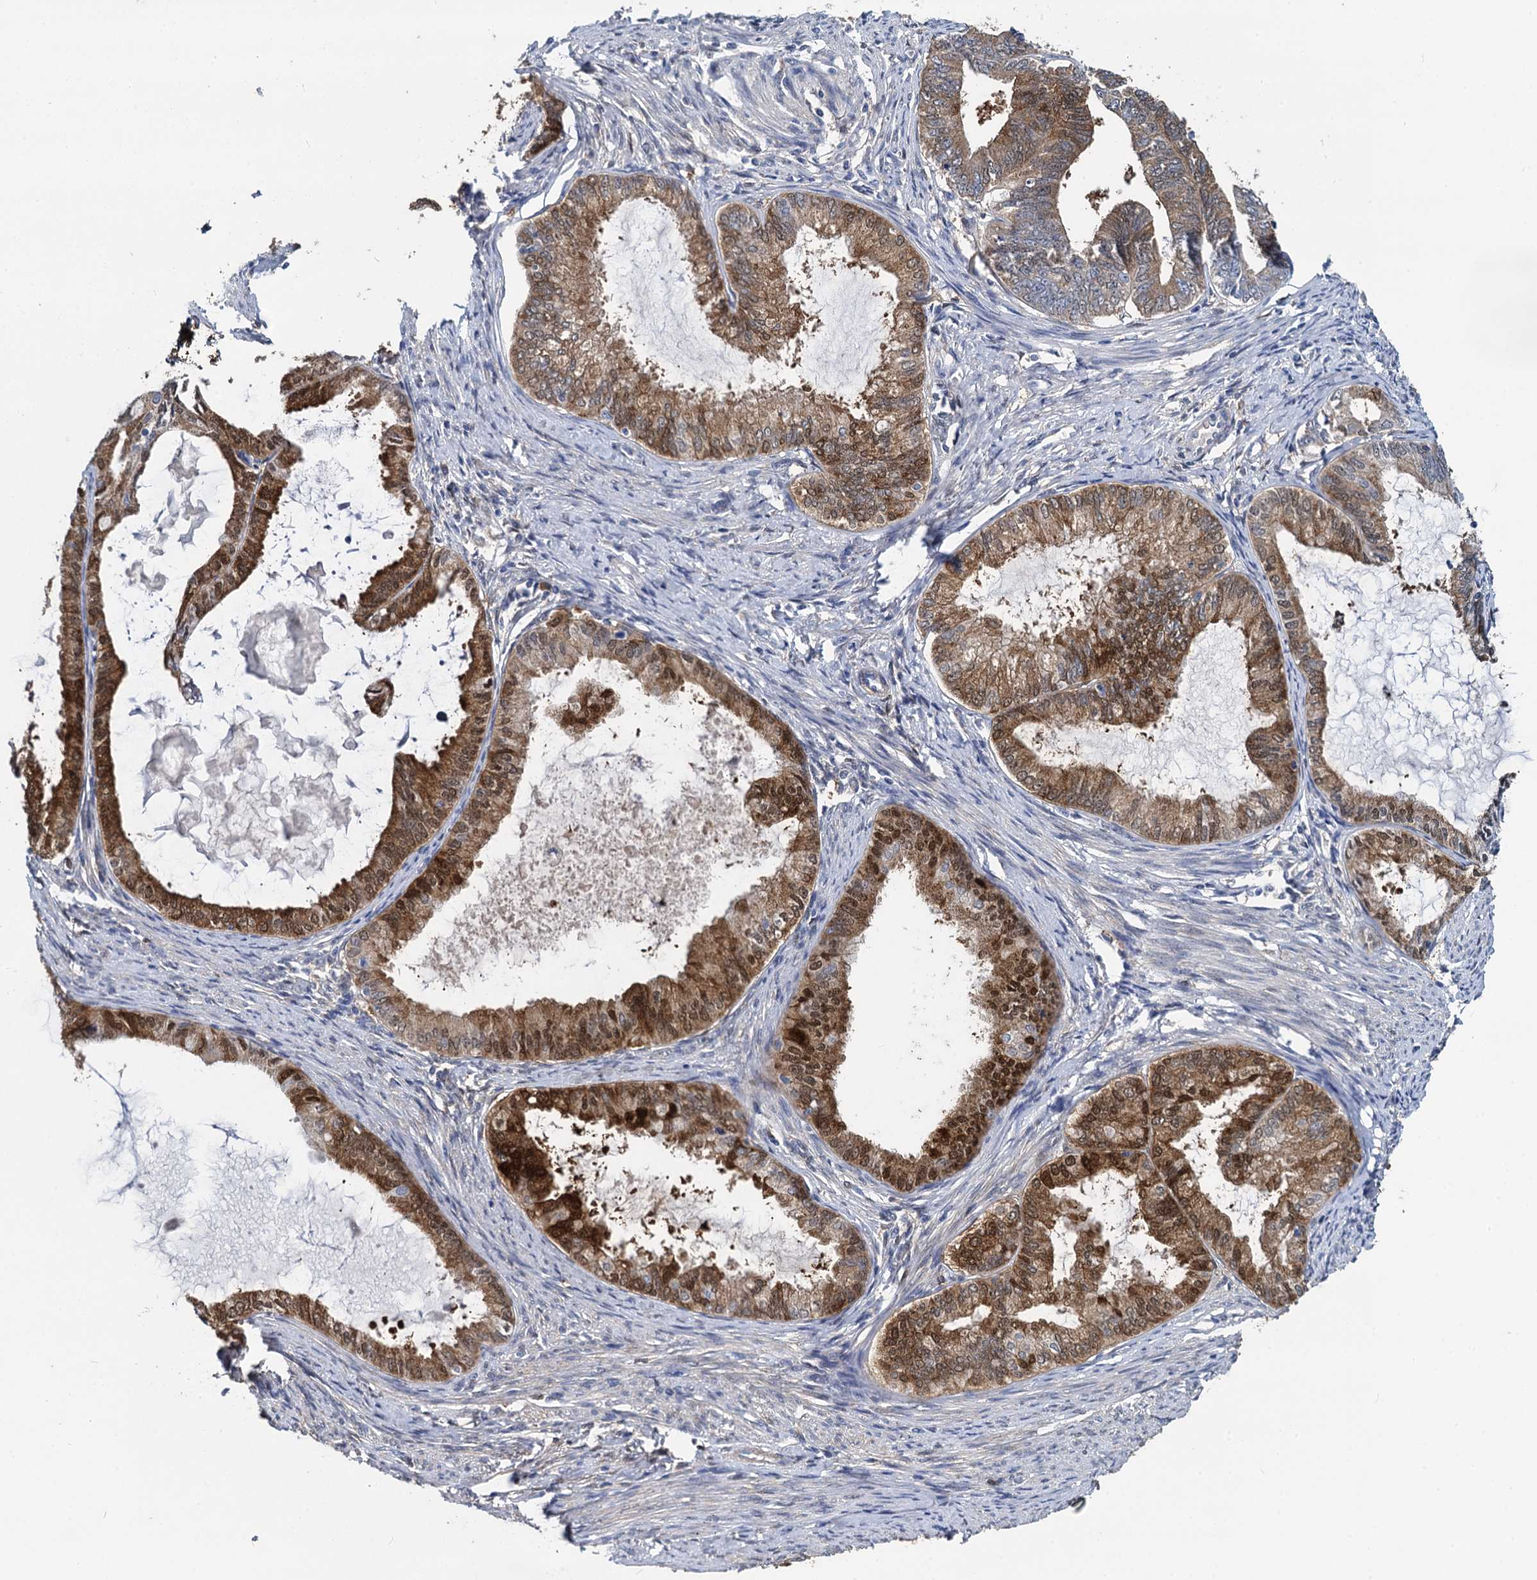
{"staining": {"intensity": "moderate", "quantity": ">75%", "location": "cytoplasmic/membranous,nuclear"}, "tissue": "endometrial cancer", "cell_type": "Tumor cells", "image_type": "cancer", "snomed": [{"axis": "morphology", "description": "Adenocarcinoma, NOS"}, {"axis": "topography", "description": "Endometrium"}], "caption": "Endometrial cancer was stained to show a protein in brown. There is medium levels of moderate cytoplasmic/membranous and nuclear staining in about >75% of tumor cells.", "gene": "GSTM3", "patient": {"sex": "female", "age": 86}}